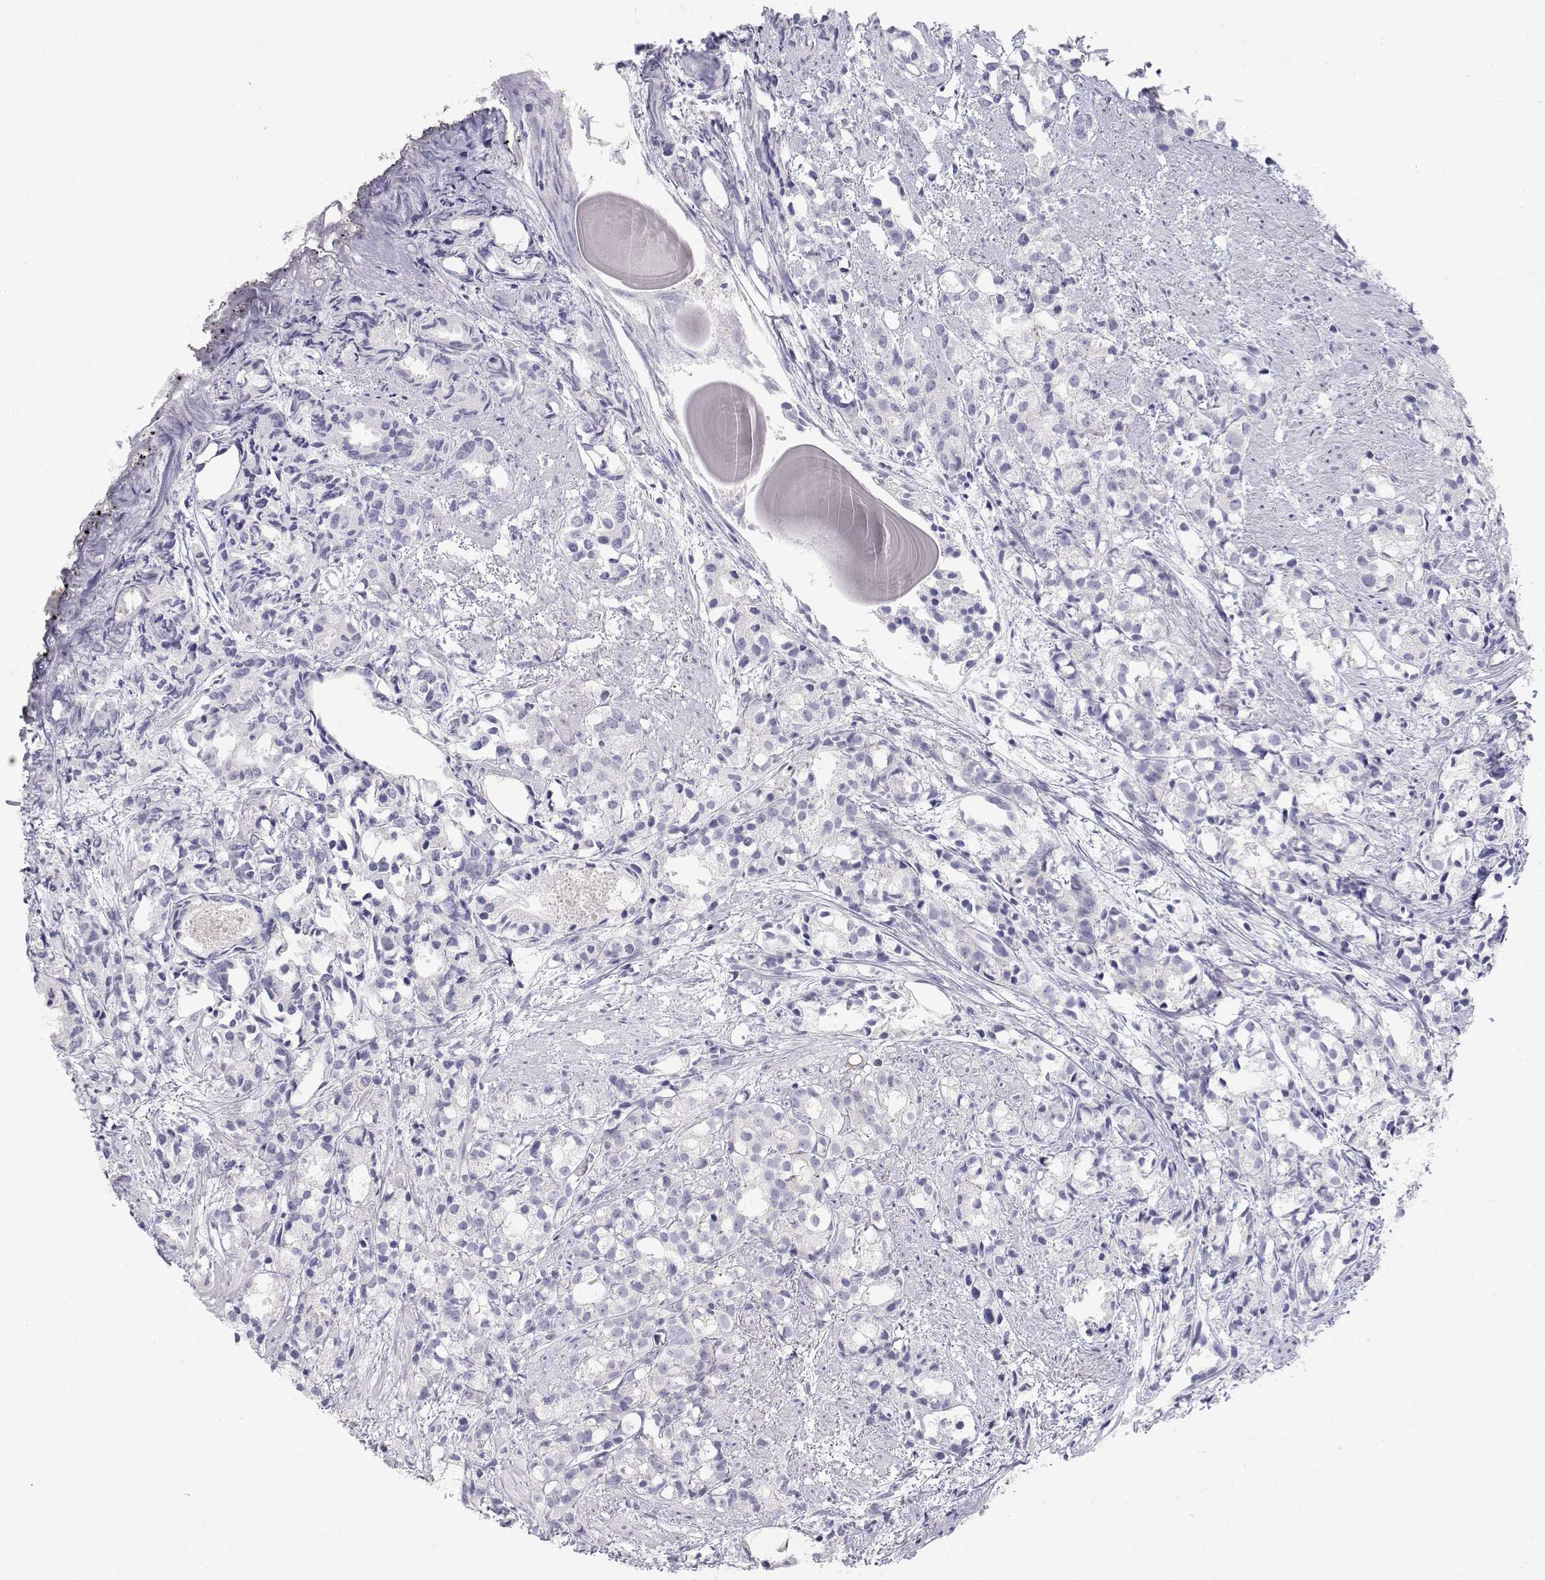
{"staining": {"intensity": "negative", "quantity": "none", "location": "none"}, "tissue": "prostate cancer", "cell_type": "Tumor cells", "image_type": "cancer", "snomed": [{"axis": "morphology", "description": "Adenocarcinoma, High grade"}, {"axis": "topography", "description": "Prostate"}], "caption": "Tumor cells are negative for brown protein staining in prostate cancer (adenocarcinoma (high-grade)).", "gene": "MISP", "patient": {"sex": "male", "age": 79}}